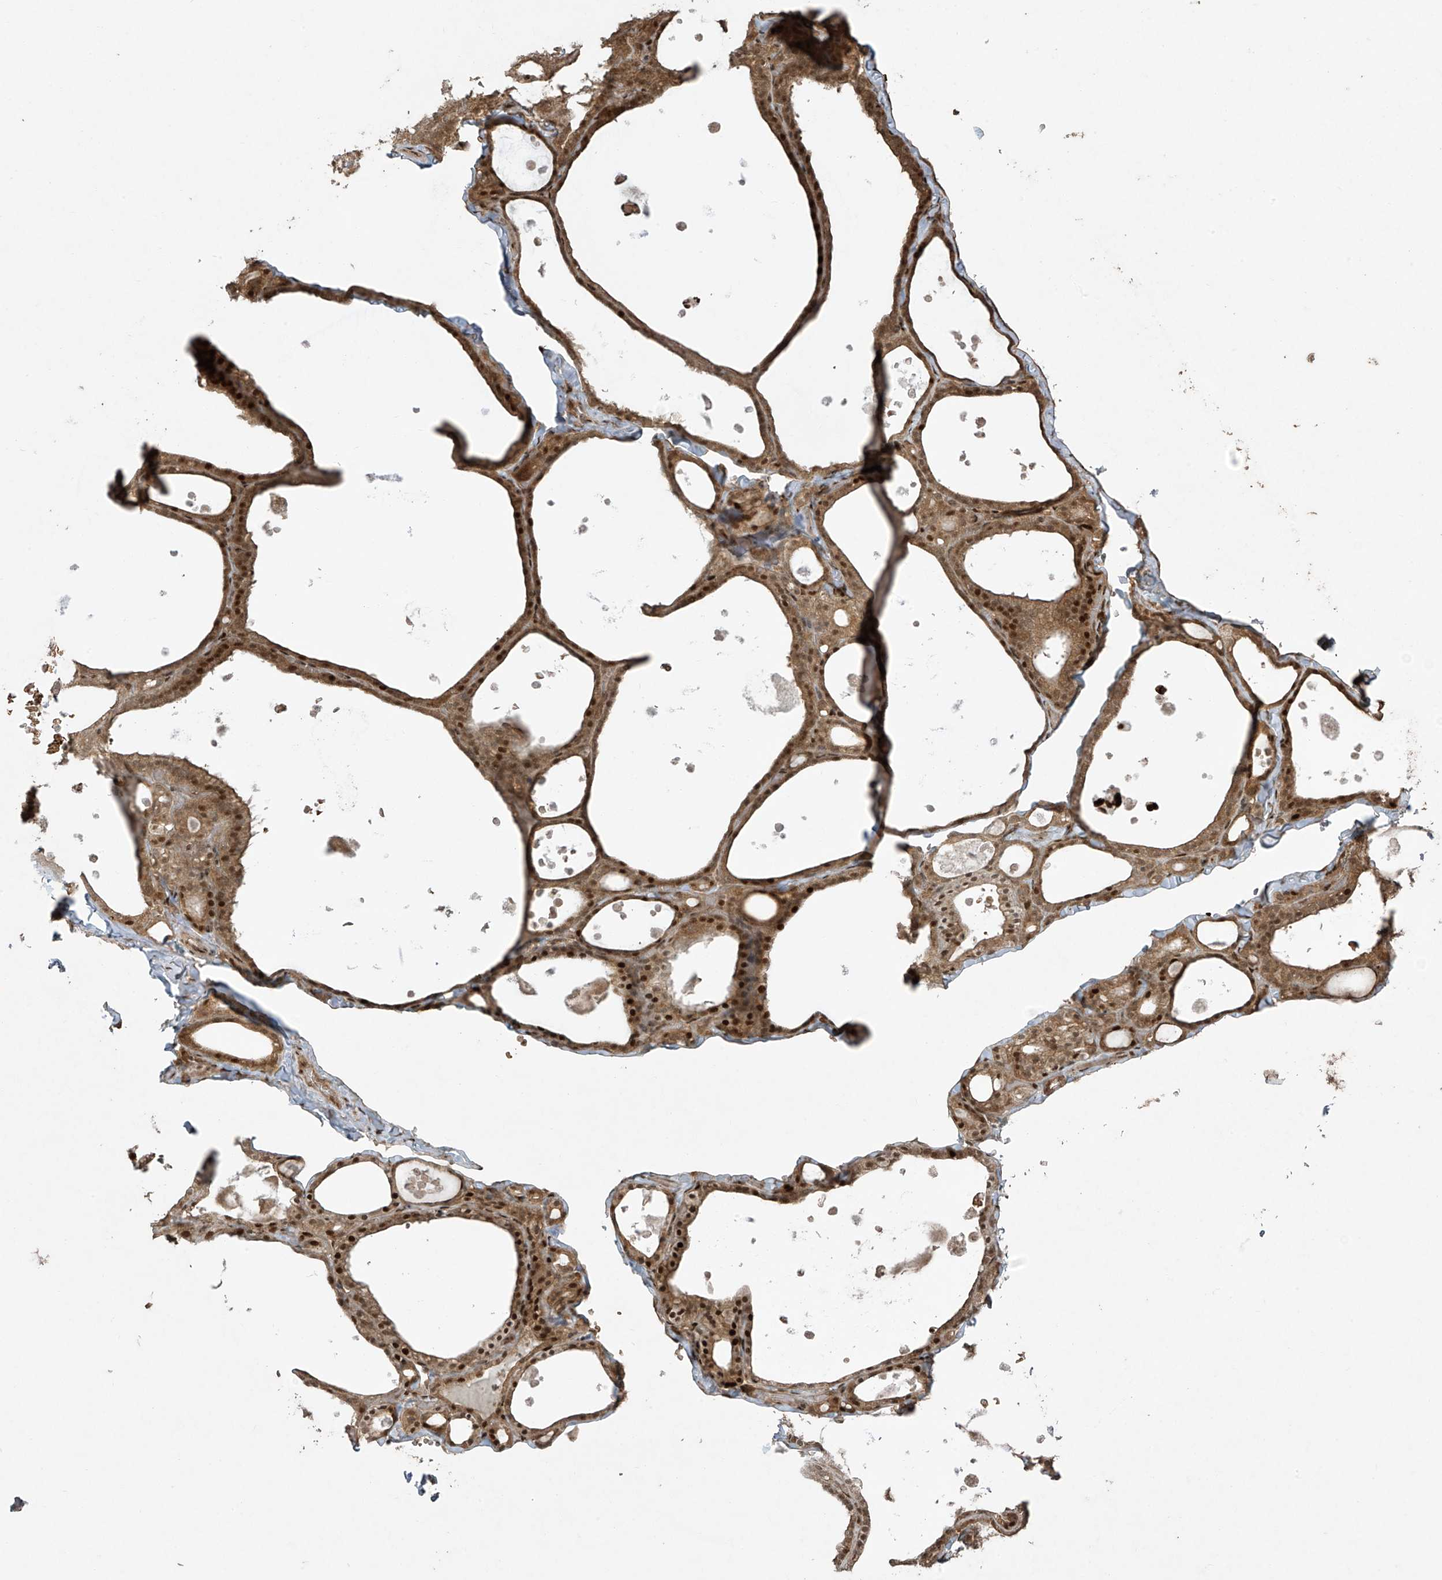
{"staining": {"intensity": "moderate", "quantity": ">75%", "location": "cytoplasmic/membranous,nuclear"}, "tissue": "thyroid gland", "cell_type": "Glandular cells", "image_type": "normal", "snomed": [{"axis": "morphology", "description": "Normal tissue, NOS"}, {"axis": "topography", "description": "Thyroid gland"}], "caption": "Glandular cells show moderate cytoplasmic/membranous,nuclear staining in approximately >75% of cells in unremarkable thyroid gland. (Stains: DAB in brown, nuclei in blue, Microscopy: brightfield microscopy at high magnification).", "gene": "TTC22", "patient": {"sex": "male", "age": 56}}